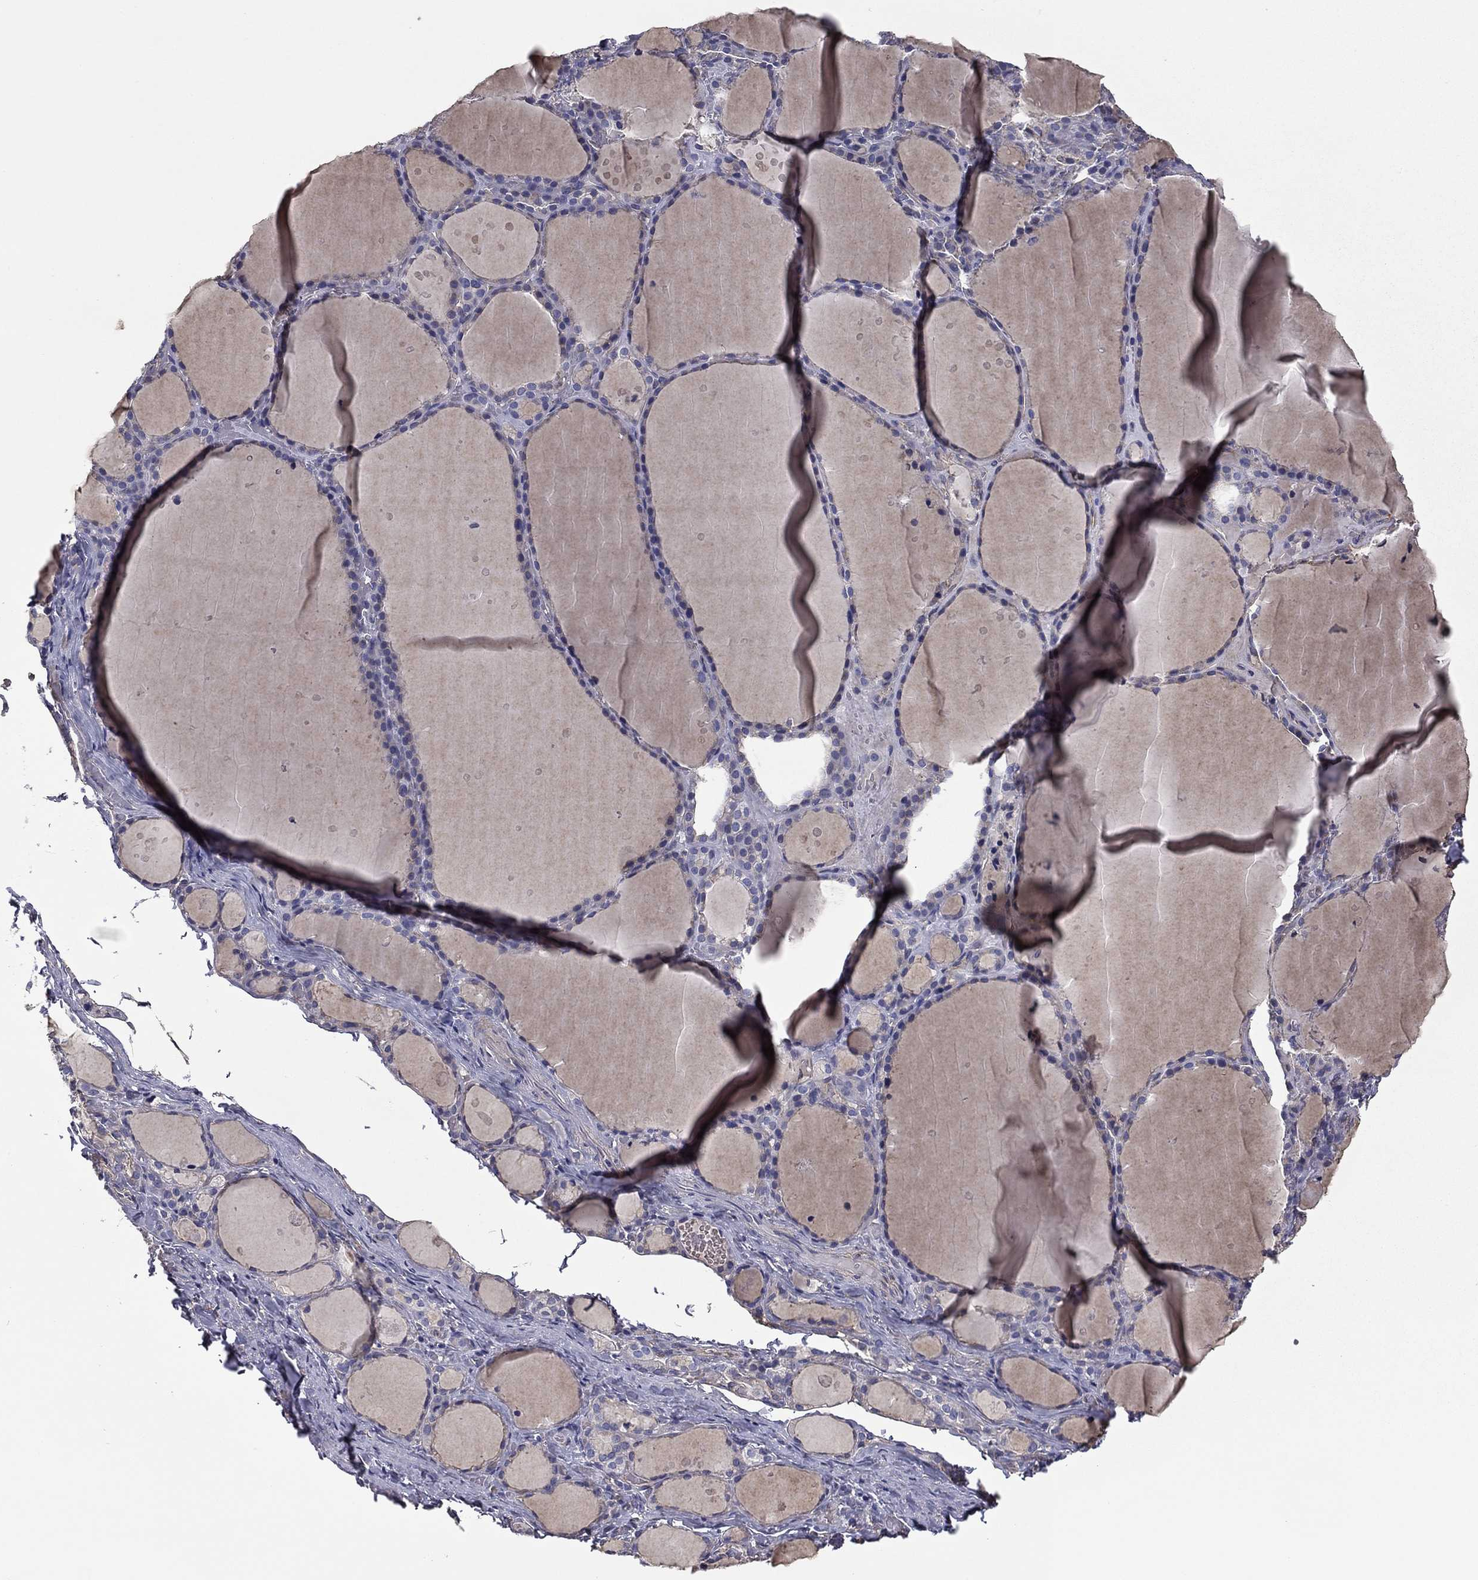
{"staining": {"intensity": "negative", "quantity": "none", "location": "none"}, "tissue": "thyroid gland", "cell_type": "Glandular cells", "image_type": "normal", "snomed": [{"axis": "morphology", "description": "Normal tissue, NOS"}, {"axis": "topography", "description": "Thyroid gland"}], "caption": "Thyroid gland stained for a protein using IHC reveals no staining glandular cells.", "gene": "TCHH", "patient": {"sex": "male", "age": 68}}